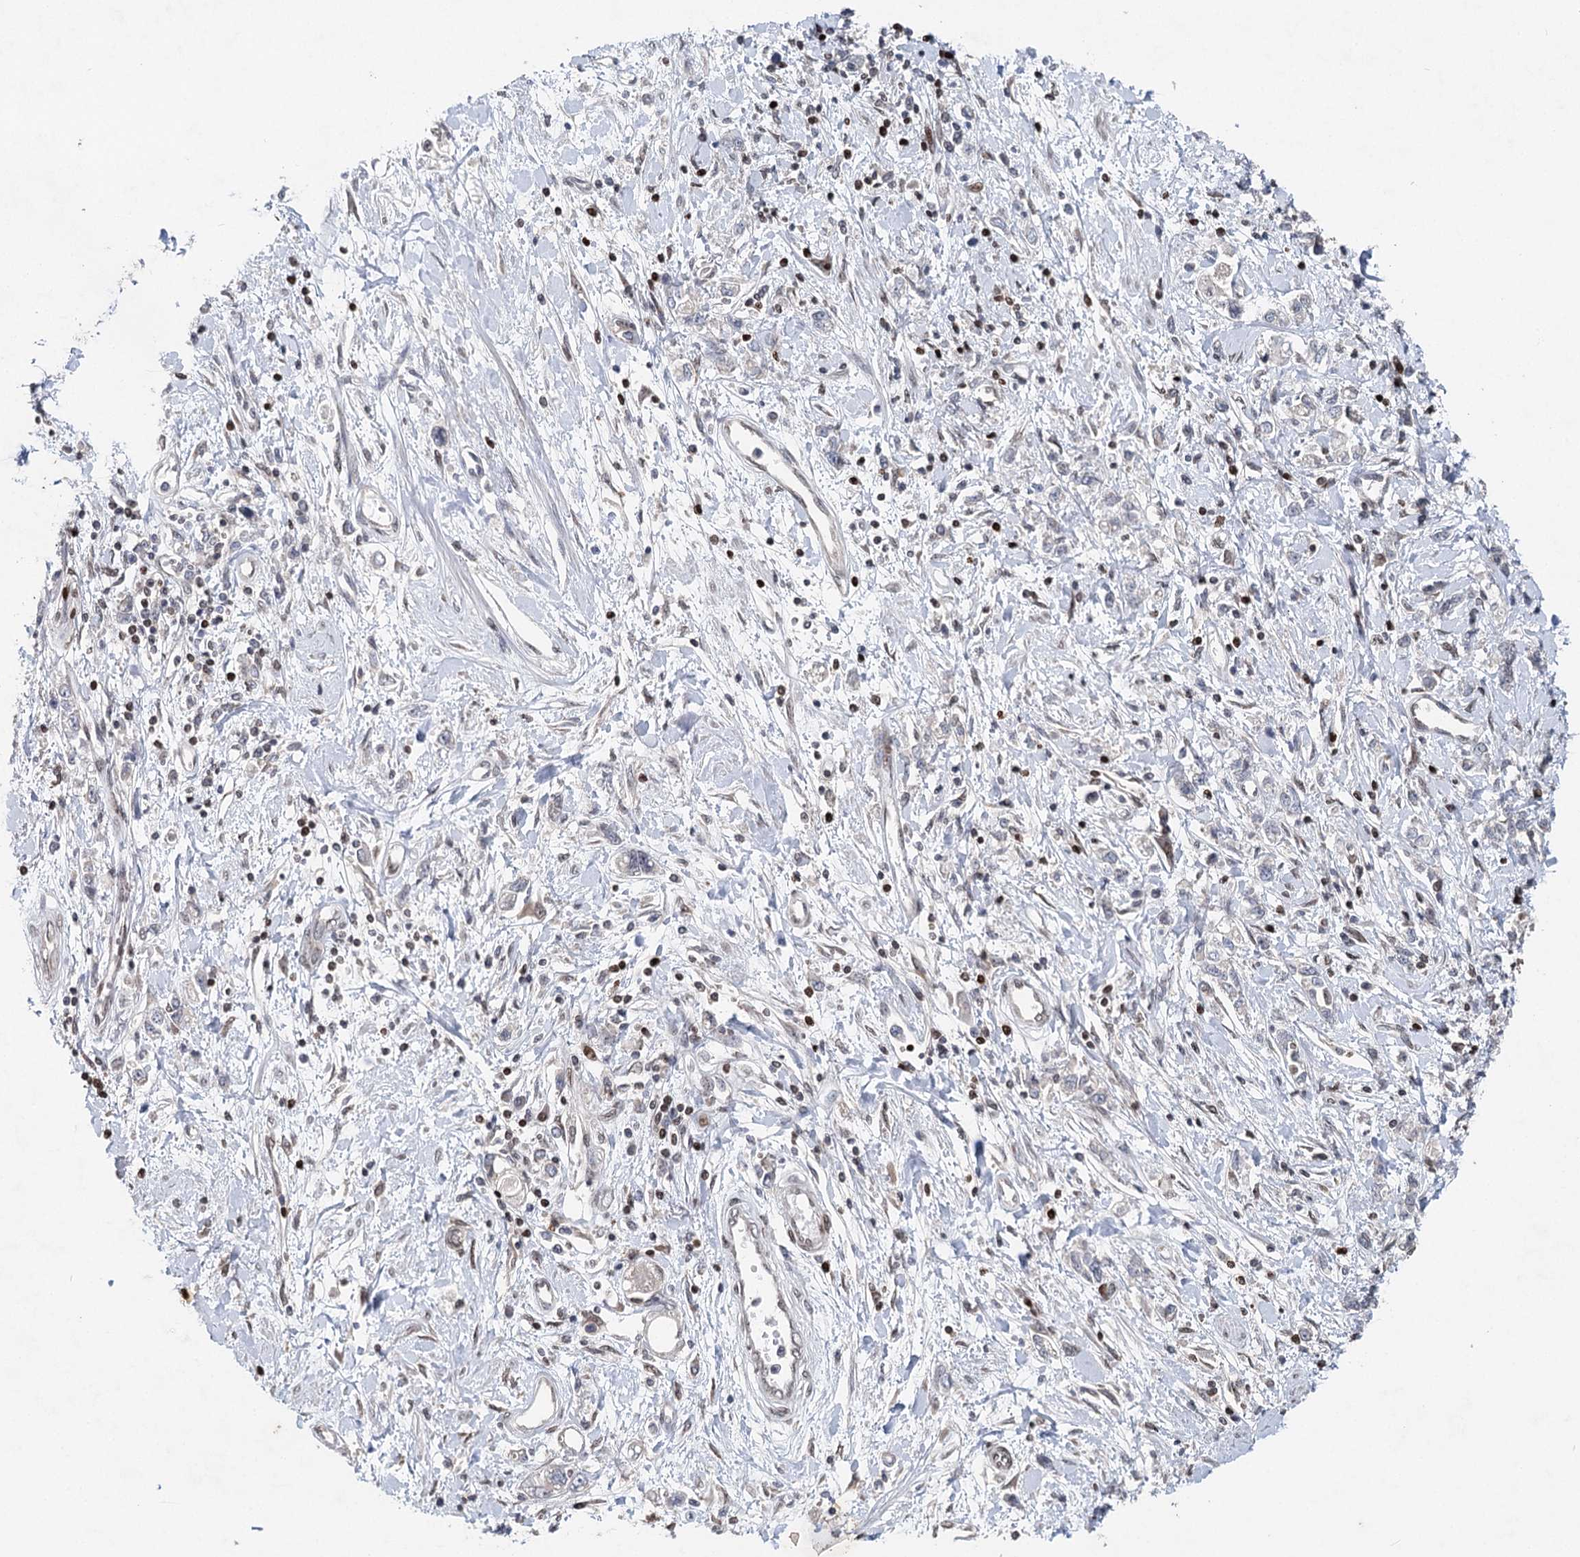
{"staining": {"intensity": "negative", "quantity": "none", "location": "none"}, "tissue": "stomach cancer", "cell_type": "Tumor cells", "image_type": "cancer", "snomed": [{"axis": "morphology", "description": "Adenocarcinoma, NOS"}, {"axis": "topography", "description": "Stomach"}], "caption": "Immunohistochemical staining of human adenocarcinoma (stomach) reveals no significant expression in tumor cells.", "gene": "FRMD4A", "patient": {"sex": "female", "age": 76}}